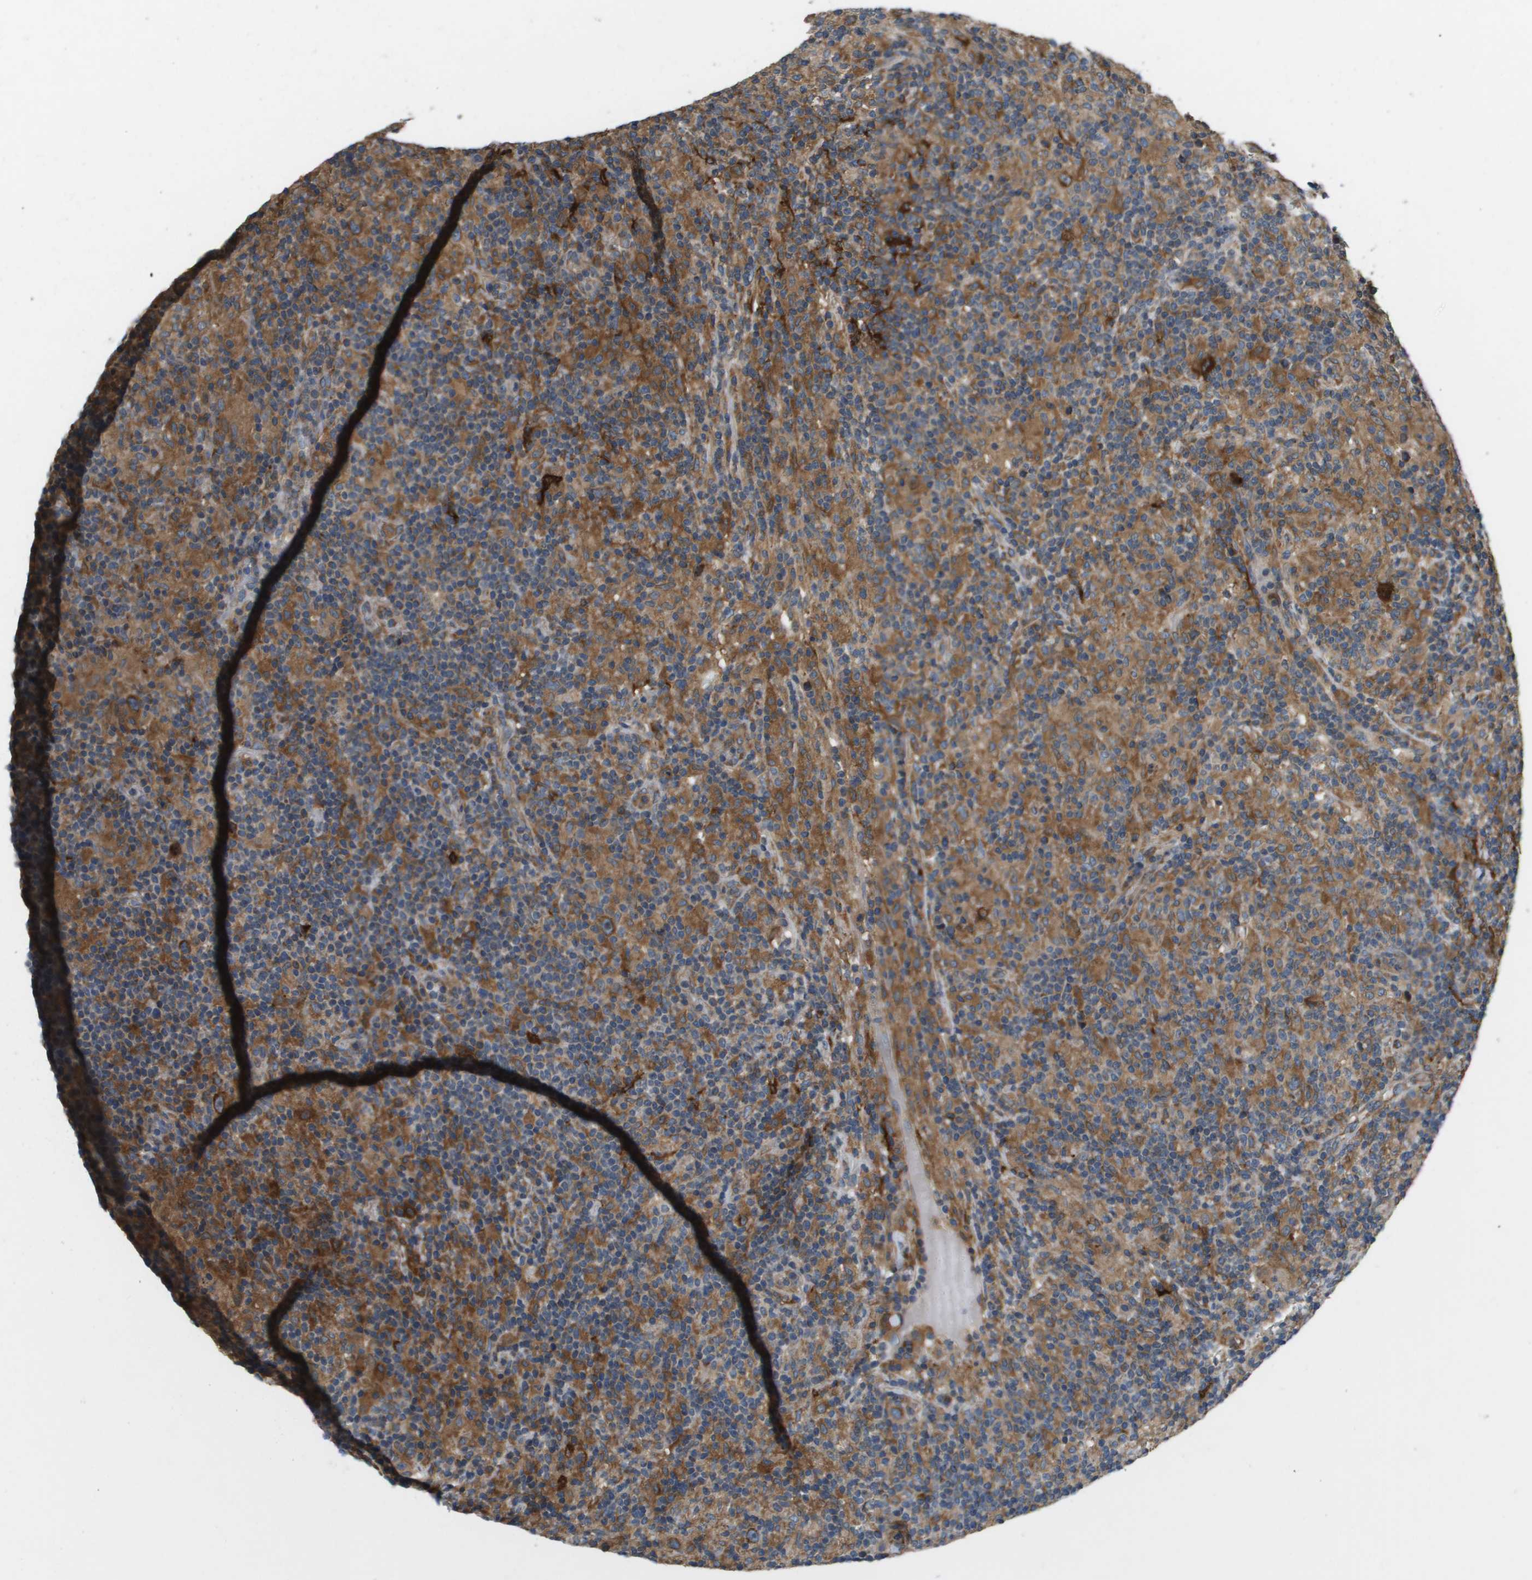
{"staining": {"intensity": "strong", "quantity": "25%-75%", "location": "cytoplasmic/membranous"}, "tissue": "lymphoma", "cell_type": "Tumor cells", "image_type": "cancer", "snomed": [{"axis": "morphology", "description": "Hodgkin's disease, NOS"}, {"axis": "topography", "description": "Lymph node"}], "caption": "The micrograph demonstrates a brown stain indicating the presence of a protein in the cytoplasmic/membranous of tumor cells in Hodgkin's disease.", "gene": "SAMSN1", "patient": {"sex": "male", "age": 70}}